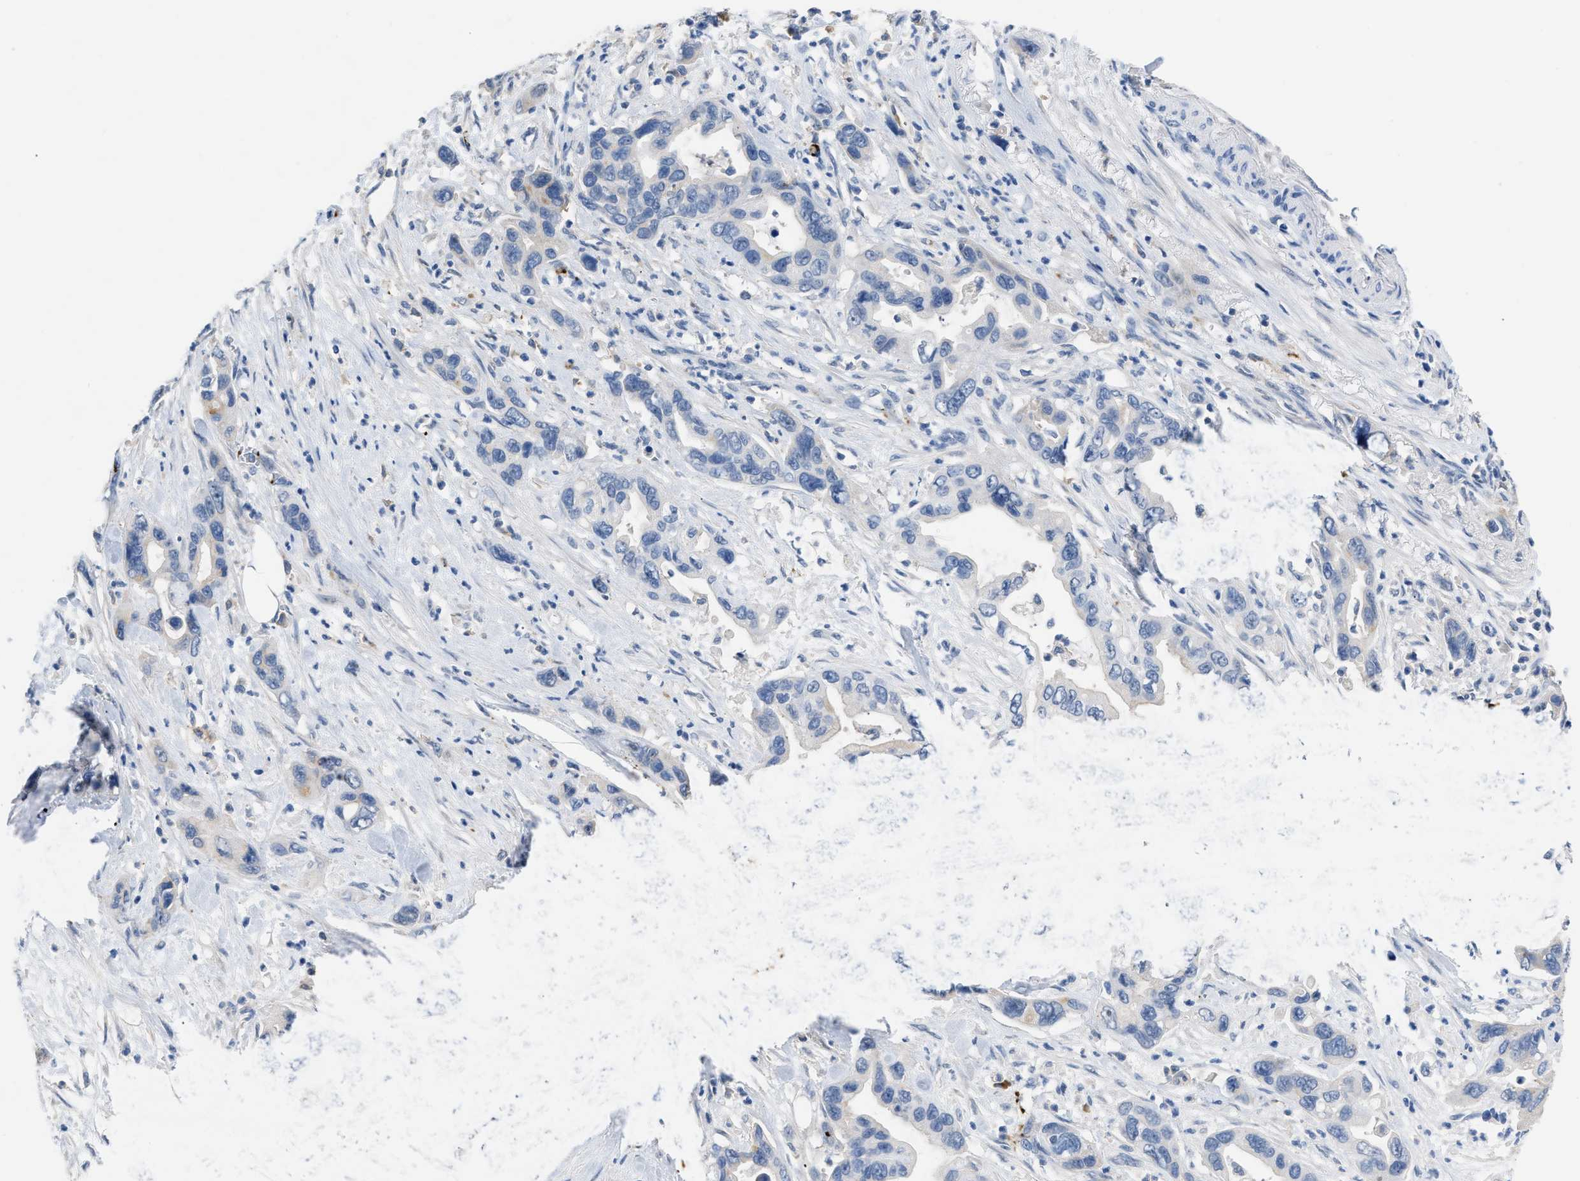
{"staining": {"intensity": "negative", "quantity": "none", "location": "none"}, "tissue": "pancreatic cancer", "cell_type": "Tumor cells", "image_type": "cancer", "snomed": [{"axis": "morphology", "description": "Adenocarcinoma, NOS"}, {"axis": "topography", "description": "Pancreas"}], "caption": "DAB (3,3'-diaminobenzidine) immunohistochemical staining of pancreatic adenocarcinoma demonstrates no significant staining in tumor cells.", "gene": "FGF18", "patient": {"sex": "female", "age": 70}}